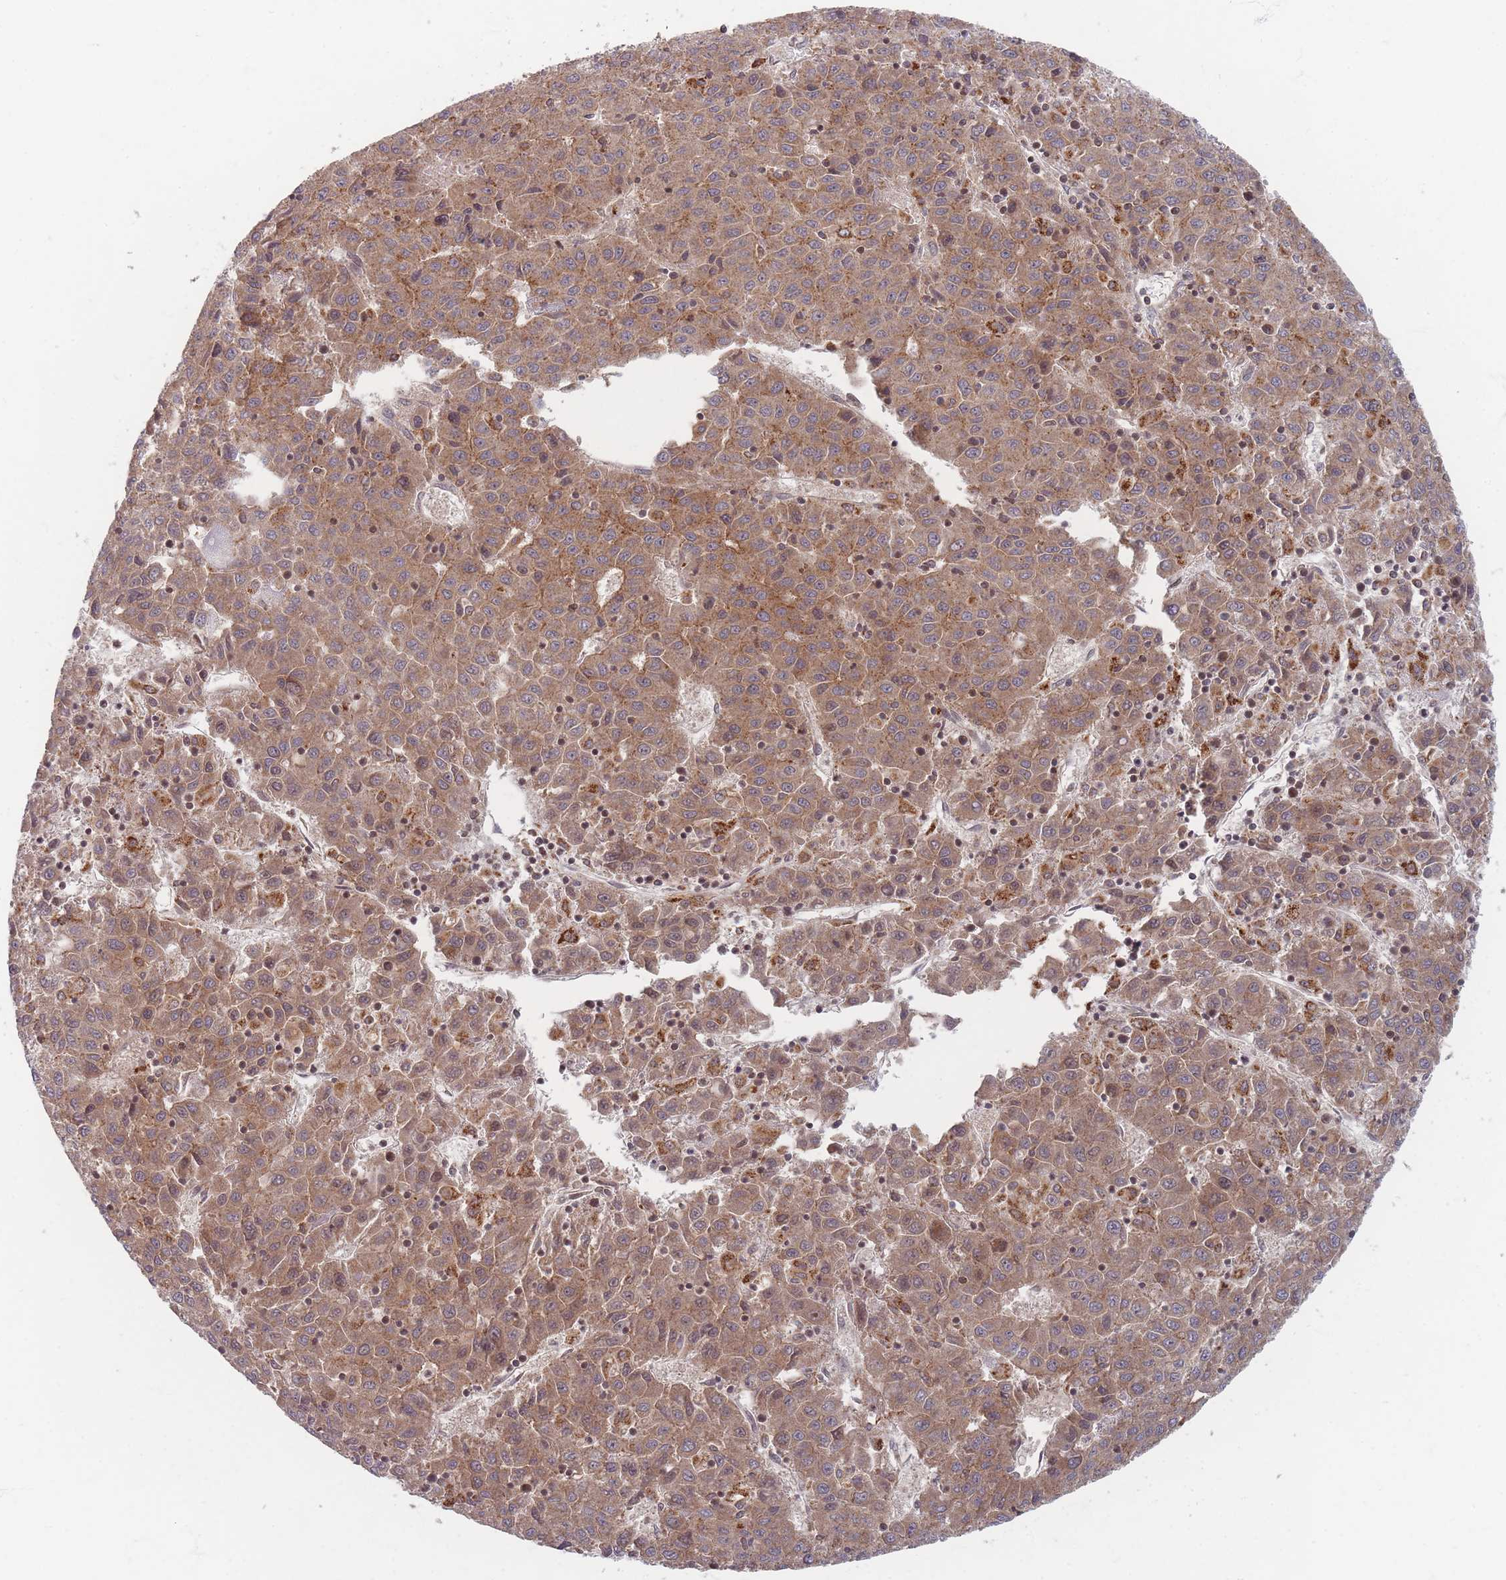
{"staining": {"intensity": "moderate", "quantity": ">75%", "location": "cytoplasmic/membranous"}, "tissue": "liver cancer", "cell_type": "Tumor cells", "image_type": "cancer", "snomed": [{"axis": "morphology", "description": "Carcinoma, Hepatocellular, NOS"}, {"axis": "topography", "description": "Liver"}], "caption": "Liver cancer was stained to show a protein in brown. There is medium levels of moderate cytoplasmic/membranous staining in about >75% of tumor cells.", "gene": "RADX", "patient": {"sex": "female", "age": 53}}